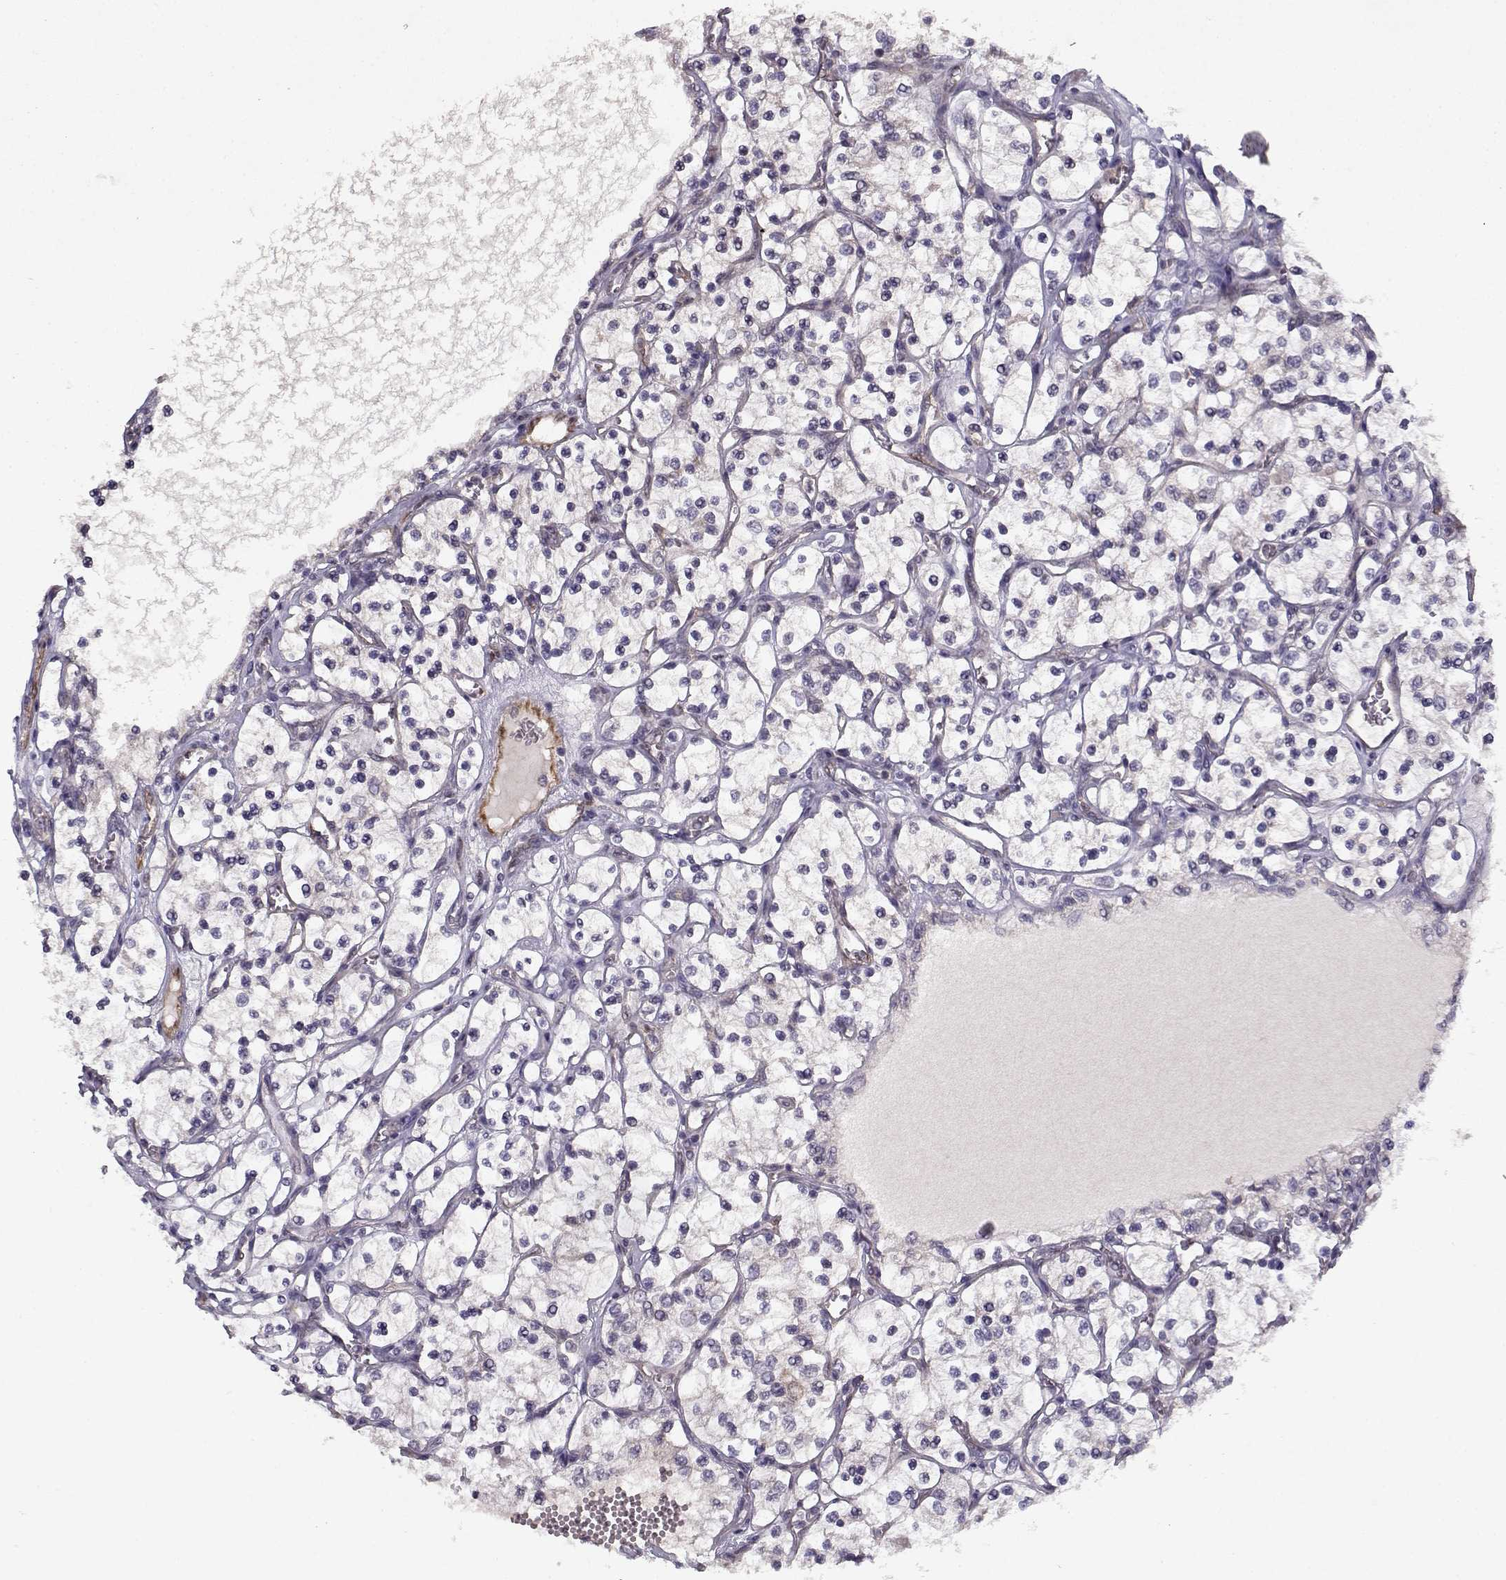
{"staining": {"intensity": "negative", "quantity": "none", "location": "none"}, "tissue": "renal cancer", "cell_type": "Tumor cells", "image_type": "cancer", "snomed": [{"axis": "morphology", "description": "Adenocarcinoma, NOS"}, {"axis": "topography", "description": "Kidney"}], "caption": "Adenocarcinoma (renal) was stained to show a protein in brown. There is no significant positivity in tumor cells. Brightfield microscopy of immunohistochemistry (IHC) stained with DAB (brown) and hematoxylin (blue), captured at high magnification.", "gene": "BMX", "patient": {"sex": "female", "age": 69}}